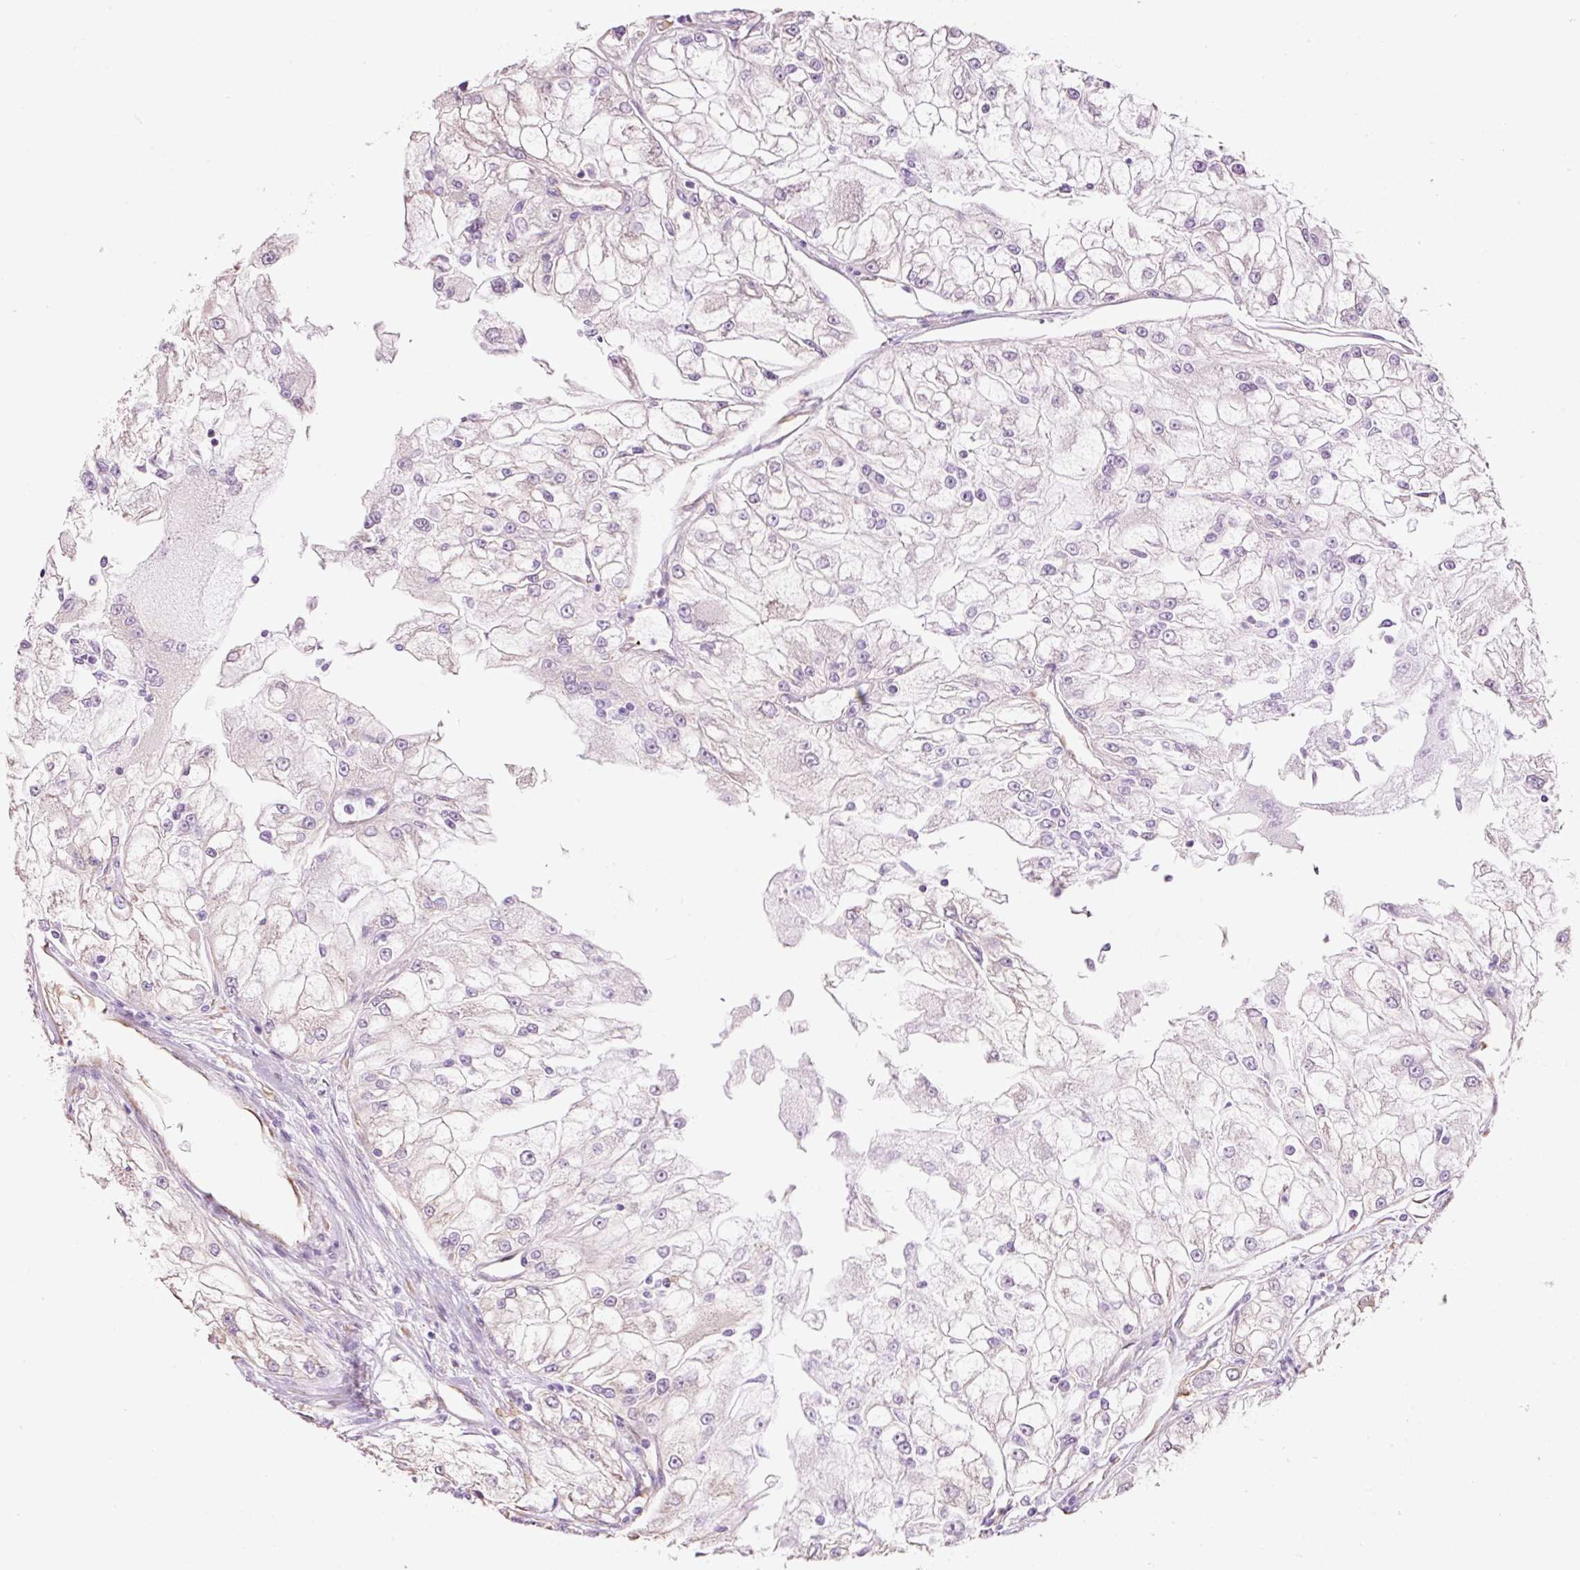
{"staining": {"intensity": "negative", "quantity": "none", "location": "none"}, "tissue": "renal cancer", "cell_type": "Tumor cells", "image_type": "cancer", "snomed": [{"axis": "morphology", "description": "Adenocarcinoma, NOS"}, {"axis": "topography", "description": "Kidney"}], "caption": "Immunohistochemical staining of human adenocarcinoma (renal) displays no significant expression in tumor cells.", "gene": "GCG", "patient": {"sex": "female", "age": 72}}